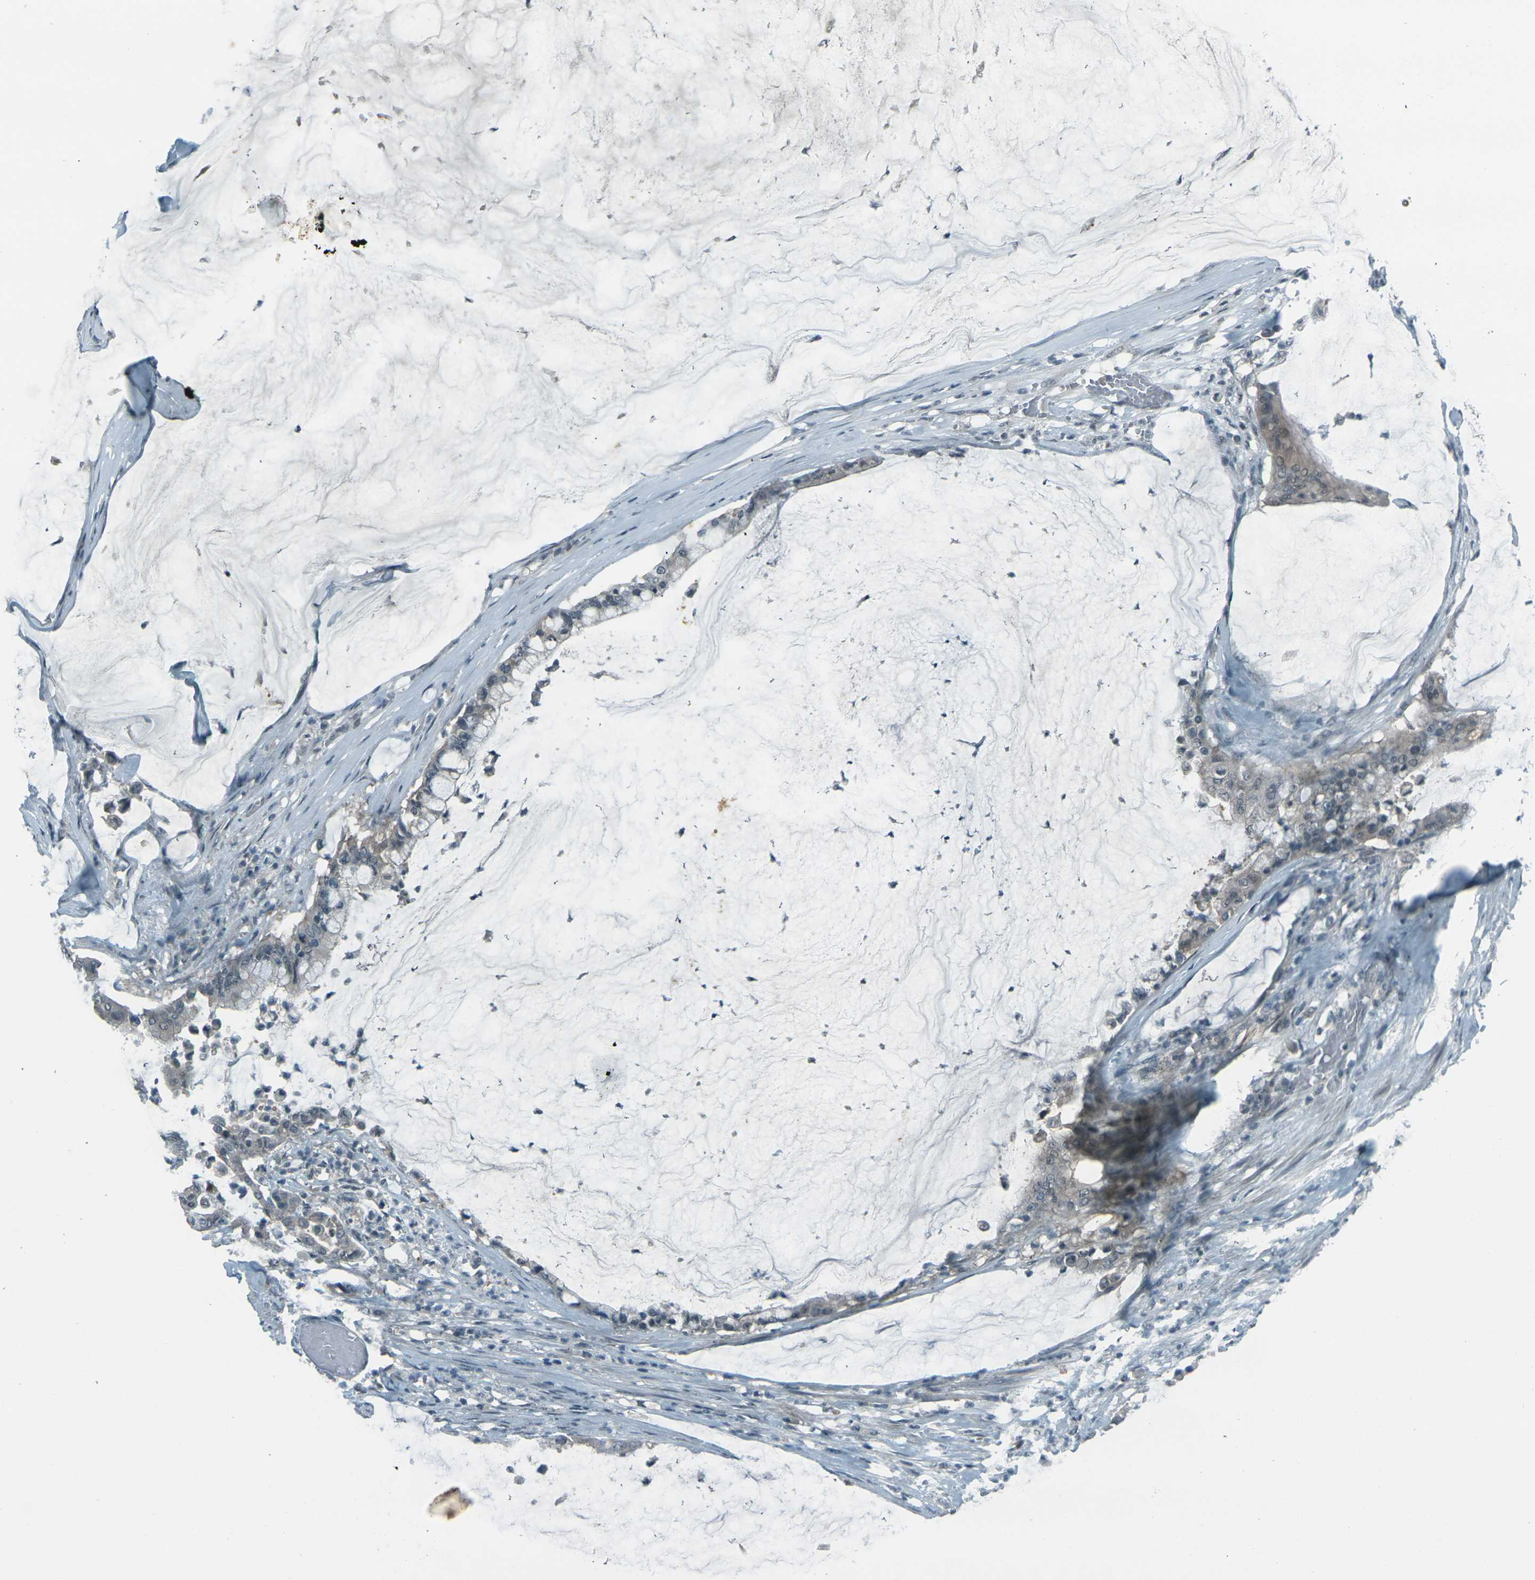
{"staining": {"intensity": "weak", "quantity": "<25%", "location": "cytoplasmic/membranous"}, "tissue": "pancreatic cancer", "cell_type": "Tumor cells", "image_type": "cancer", "snomed": [{"axis": "morphology", "description": "Adenocarcinoma, NOS"}, {"axis": "topography", "description": "Pancreas"}], "caption": "Immunohistochemistry image of neoplastic tissue: human pancreatic adenocarcinoma stained with DAB (3,3'-diaminobenzidine) reveals no significant protein expression in tumor cells.", "gene": "GPR19", "patient": {"sex": "male", "age": 41}}